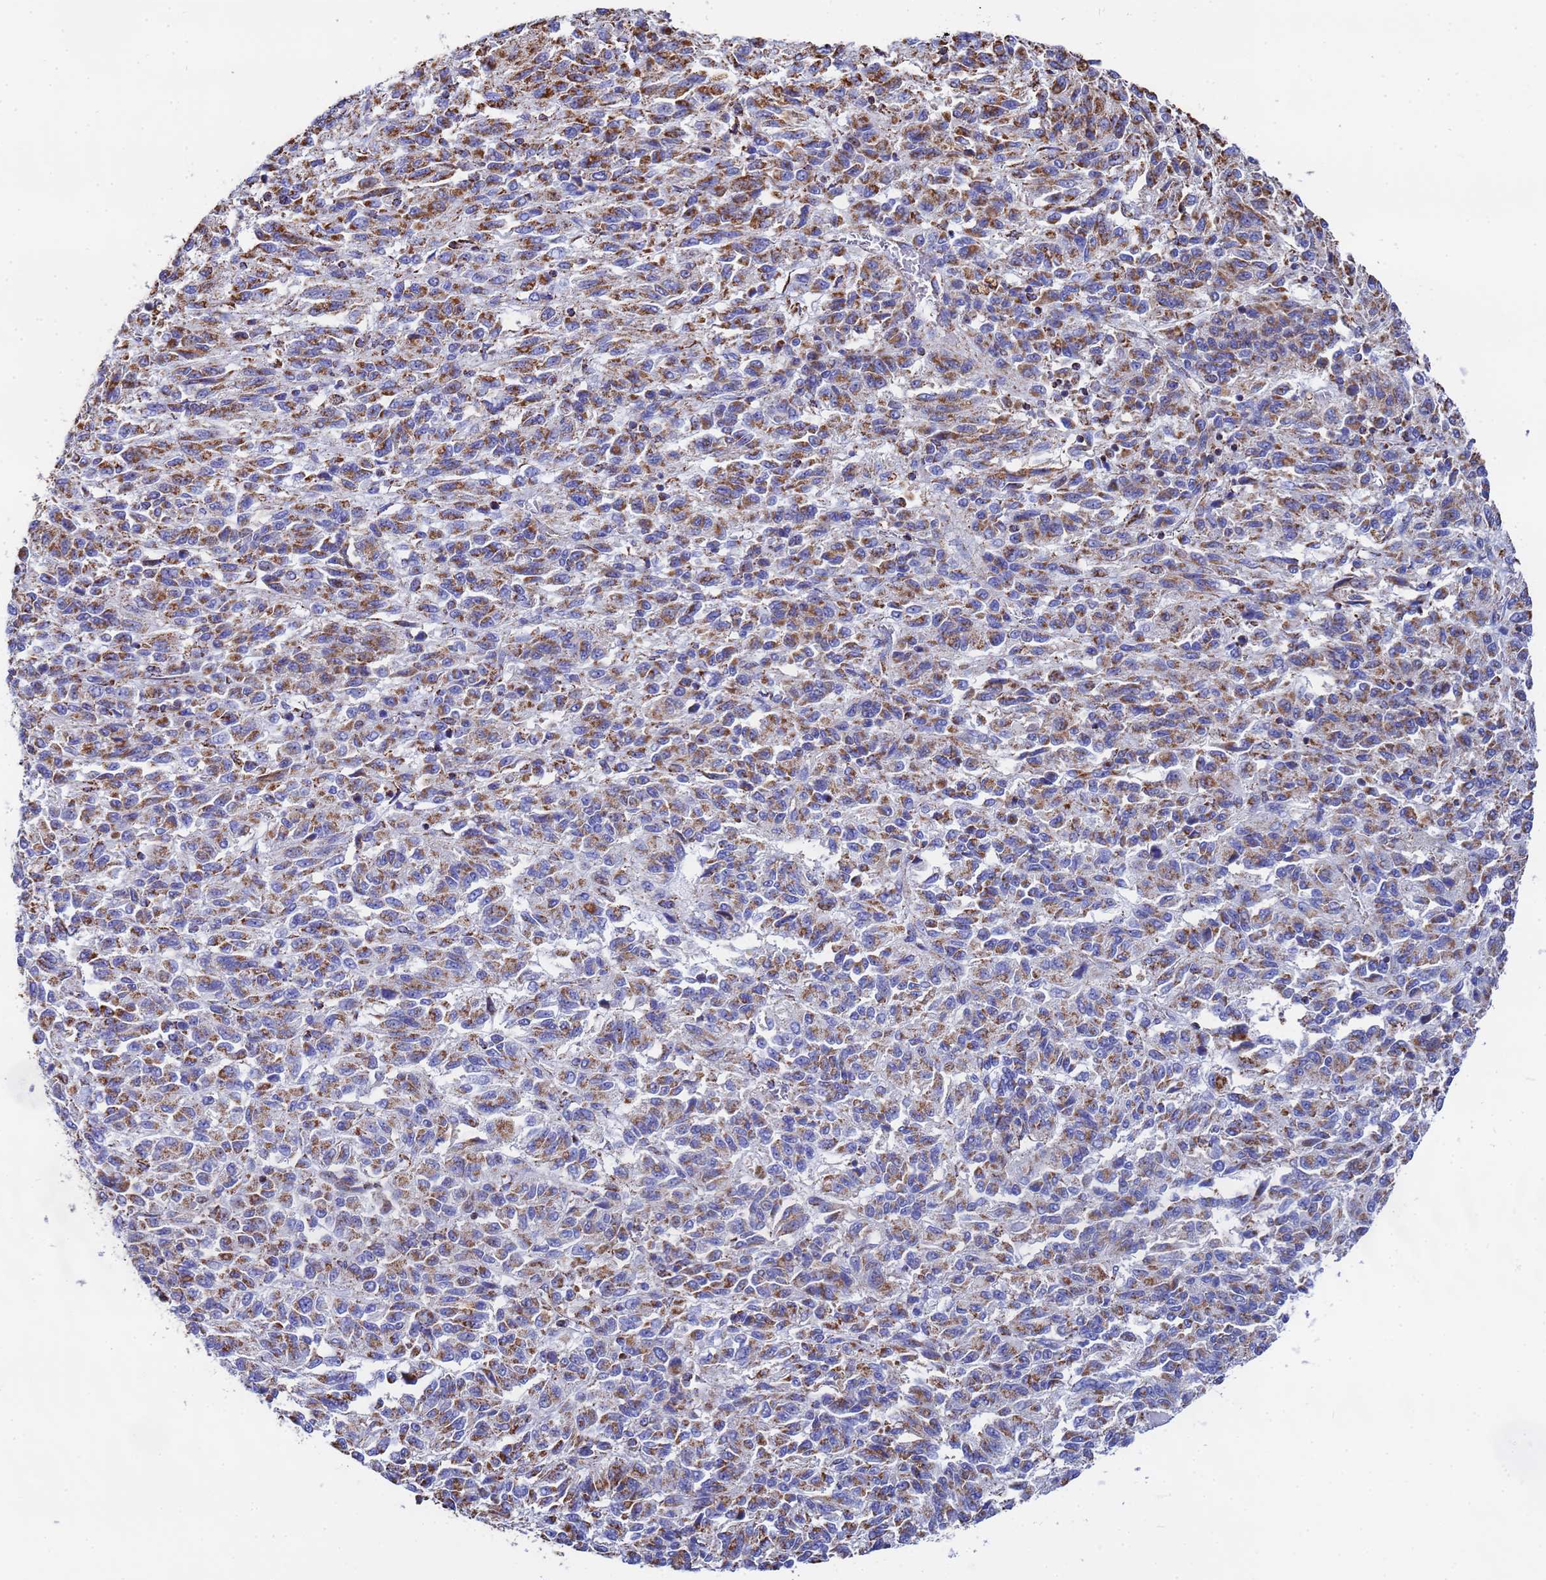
{"staining": {"intensity": "strong", "quantity": ">75%", "location": "cytoplasmic/membranous"}, "tissue": "melanoma", "cell_type": "Tumor cells", "image_type": "cancer", "snomed": [{"axis": "morphology", "description": "Malignant melanoma, Metastatic site"}, {"axis": "topography", "description": "Lung"}], "caption": "Melanoma stained for a protein exhibits strong cytoplasmic/membranous positivity in tumor cells.", "gene": "GLUD1", "patient": {"sex": "male", "age": 64}}